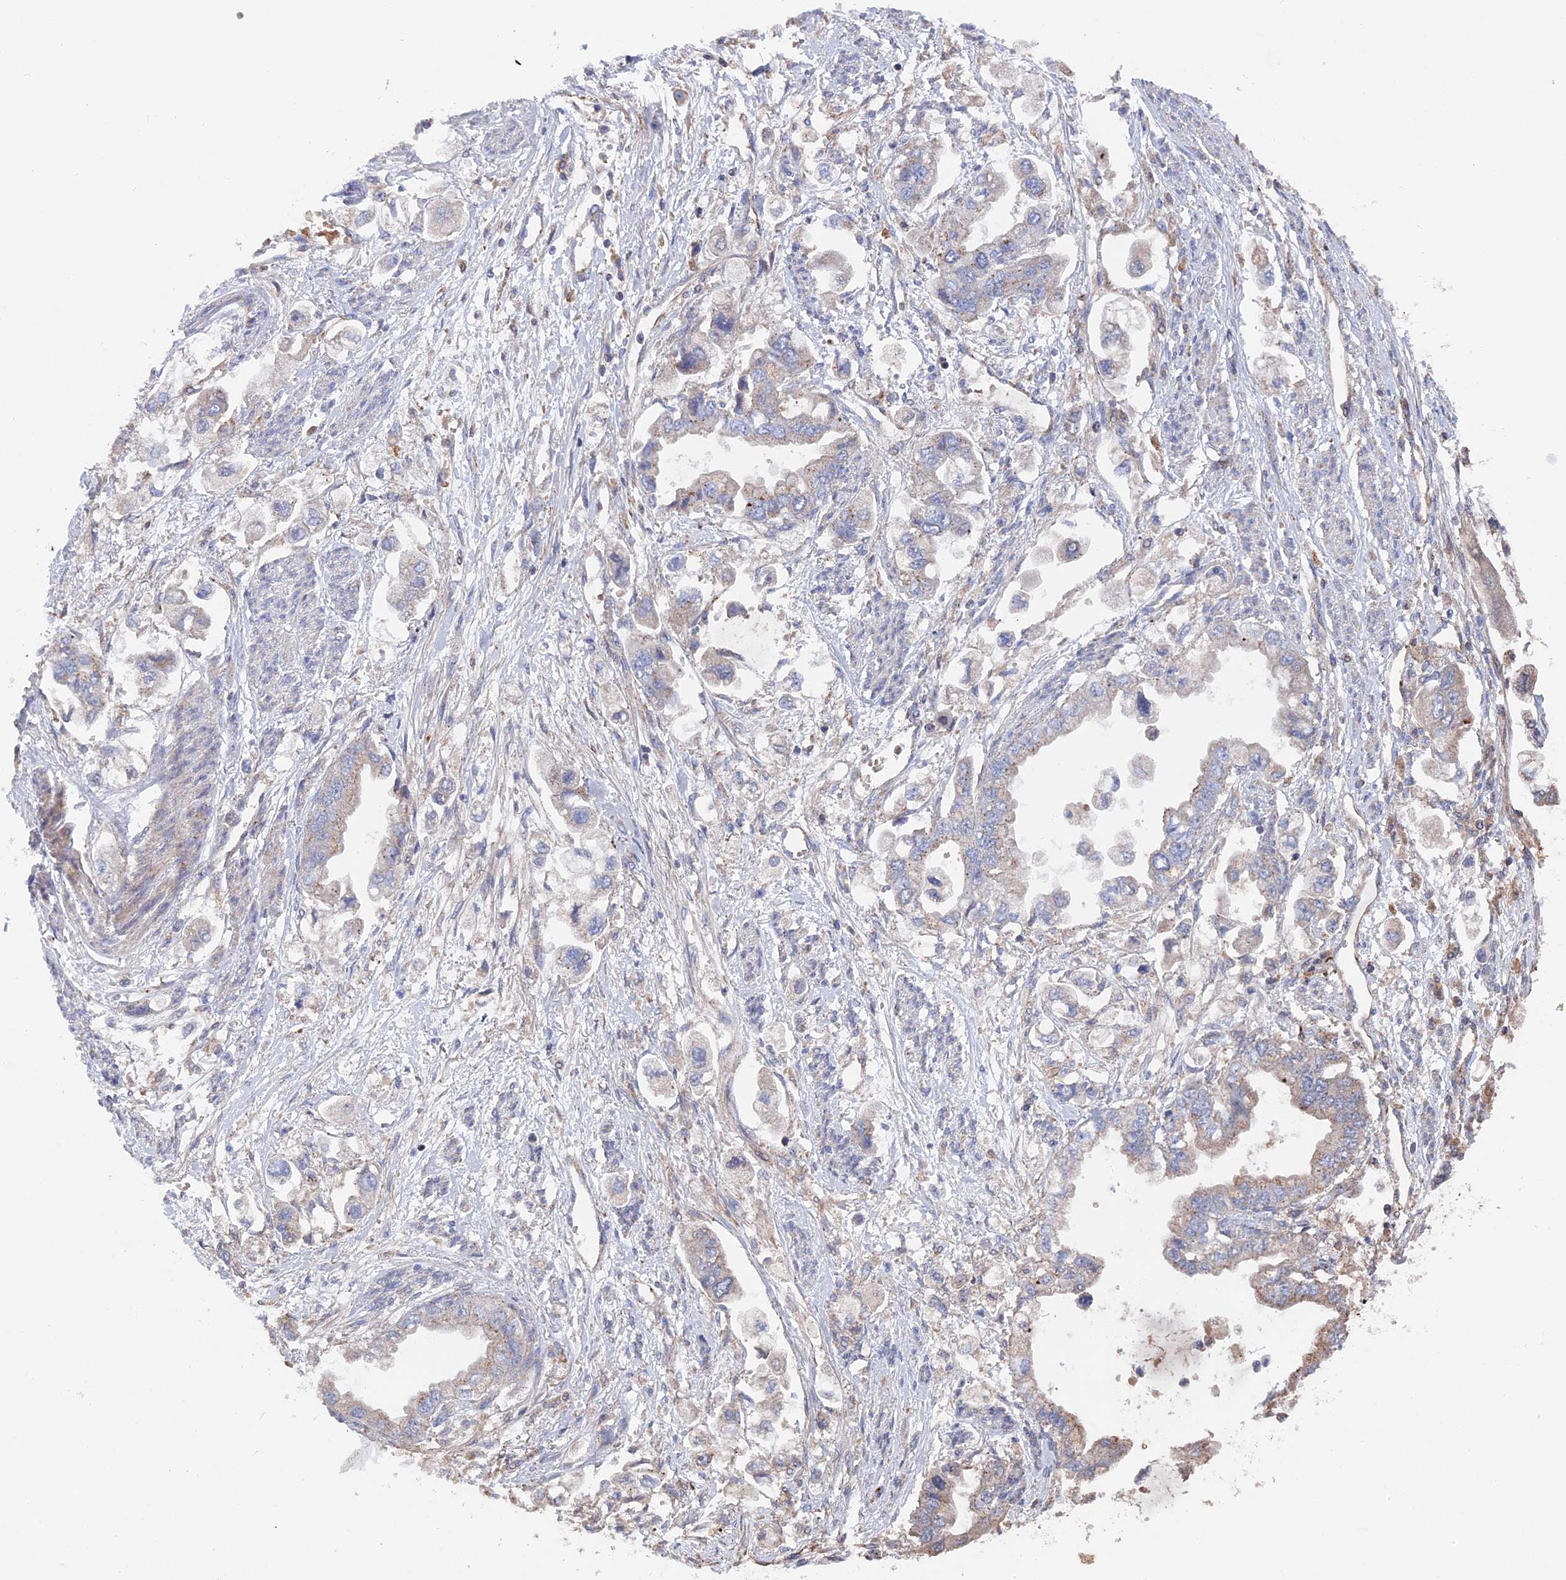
{"staining": {"intensity": "negative", "quantity": "none", "location": "none"}, "tissue": "stomach cancer", "cell_type": "Tumor cells", "image_type": "cancer", "snomed": [{"axis": "morphology", "description": "Adenocarcinoma, NOS"}, {"axis": "topography", "description": "Stomach"}], "caption": "Immunohistochemistry histopathology image of neoplastic tissue: adenocarcinoma (stomach) stained with DAB demonstrates no significant protein positivity in tumor cells.", "gene": "SMG9", "patient": {"sex": "male", "age": 62}}